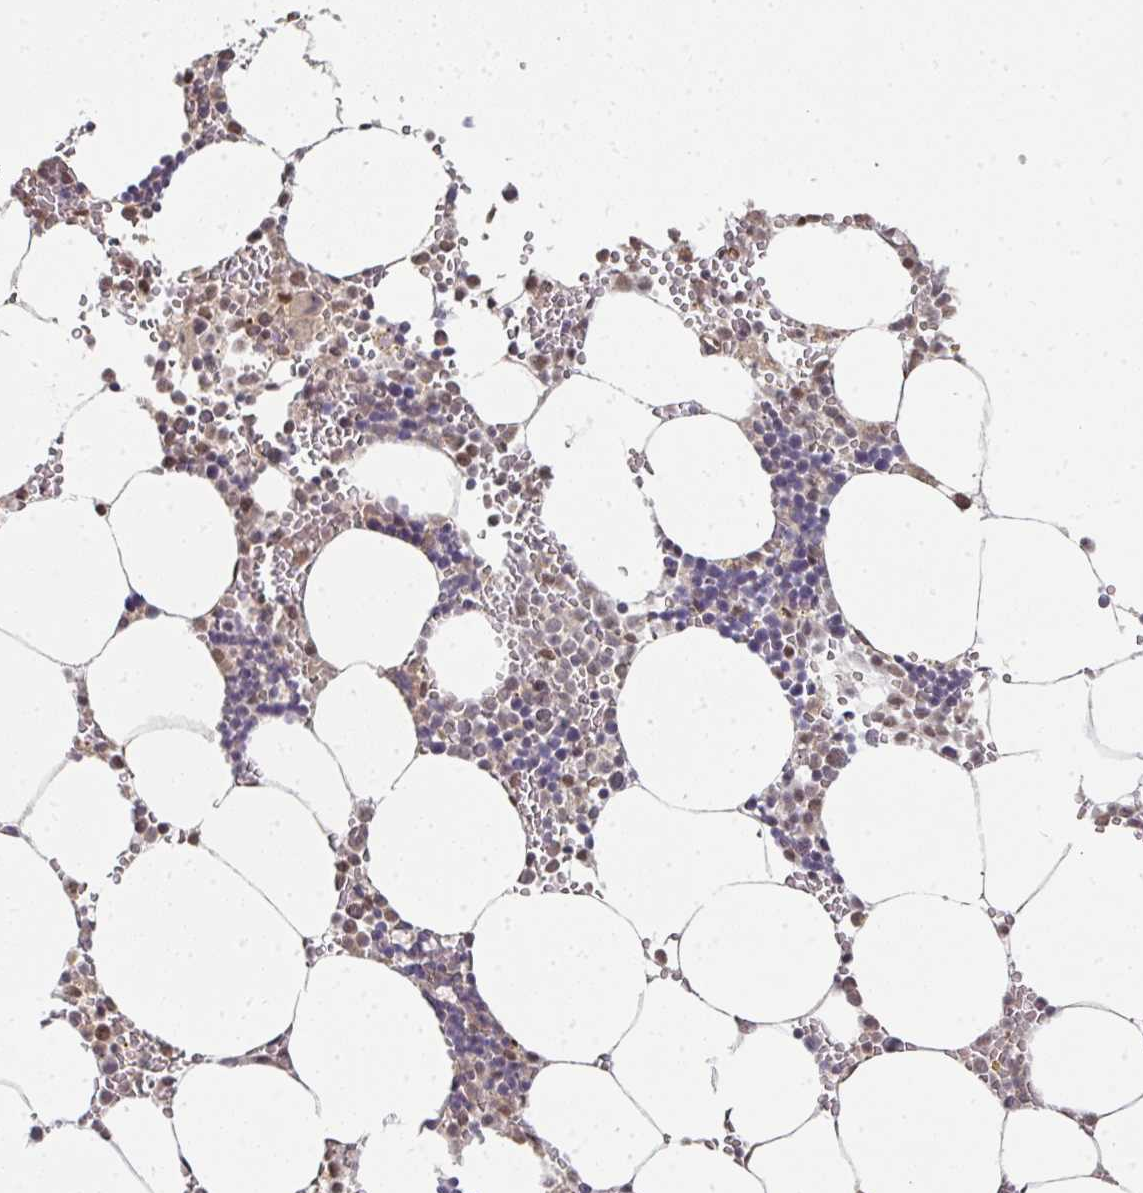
{"staining": {"intensity": "weak", "quantity": "<25%", "location": "nuclear"}, "tissue": "bone marrow", "cell_type": "Hematopoietic cells", "image_type": "normal", "snomed": [{"axis": "morphology", "description": "Normal tissue, NOS"}, {"axis": "topography", "description": "Bone marrow"}], "caption": "Immunohistochemistry of unremarkable human bone marrow displays no expression in hematopoietic cells.", "gene": "GTF2H3", "patient": {"sex": "male", "age": 70}}